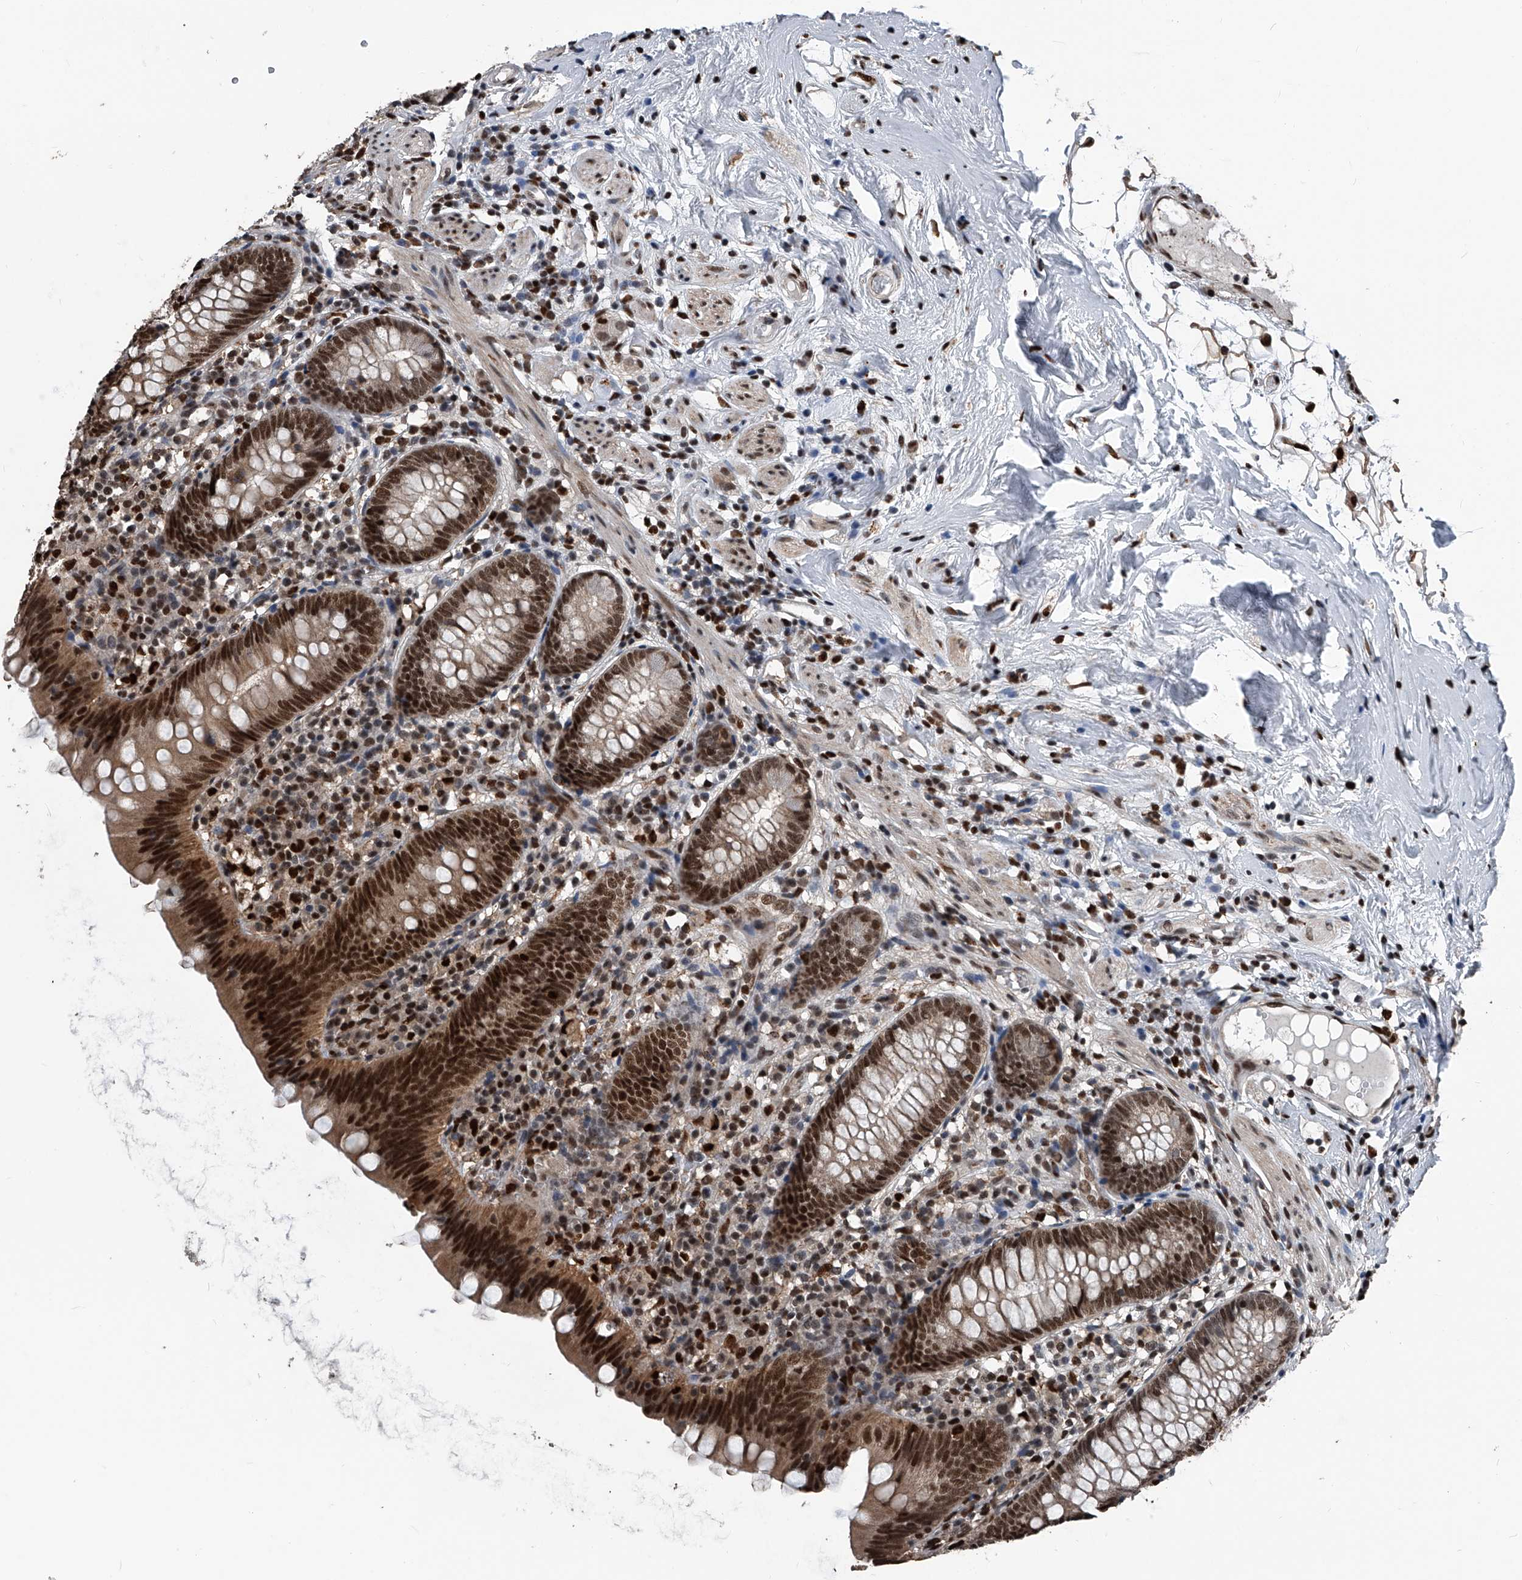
{"staining": {"intensity": "strong", "quantity": ">75%", "location": "nuclear"}, "tissue": "appendix", "cell_type": "Glandular cells", "image_type": "normal", "snomed": [{"axis": "morphology", "description": "Normal tissue, NOS"}, {"axis": "topography", "description": "Appendix"}], "caption": "Protein expression by IHC reveals strong nuclear expression in approximately >75% of glandular cells in normal appendix. (DAB IHC with brightfield microscopy, high magnification).", "gene": "FKBP5", "patient": {"sex": "female", "age": 62}}